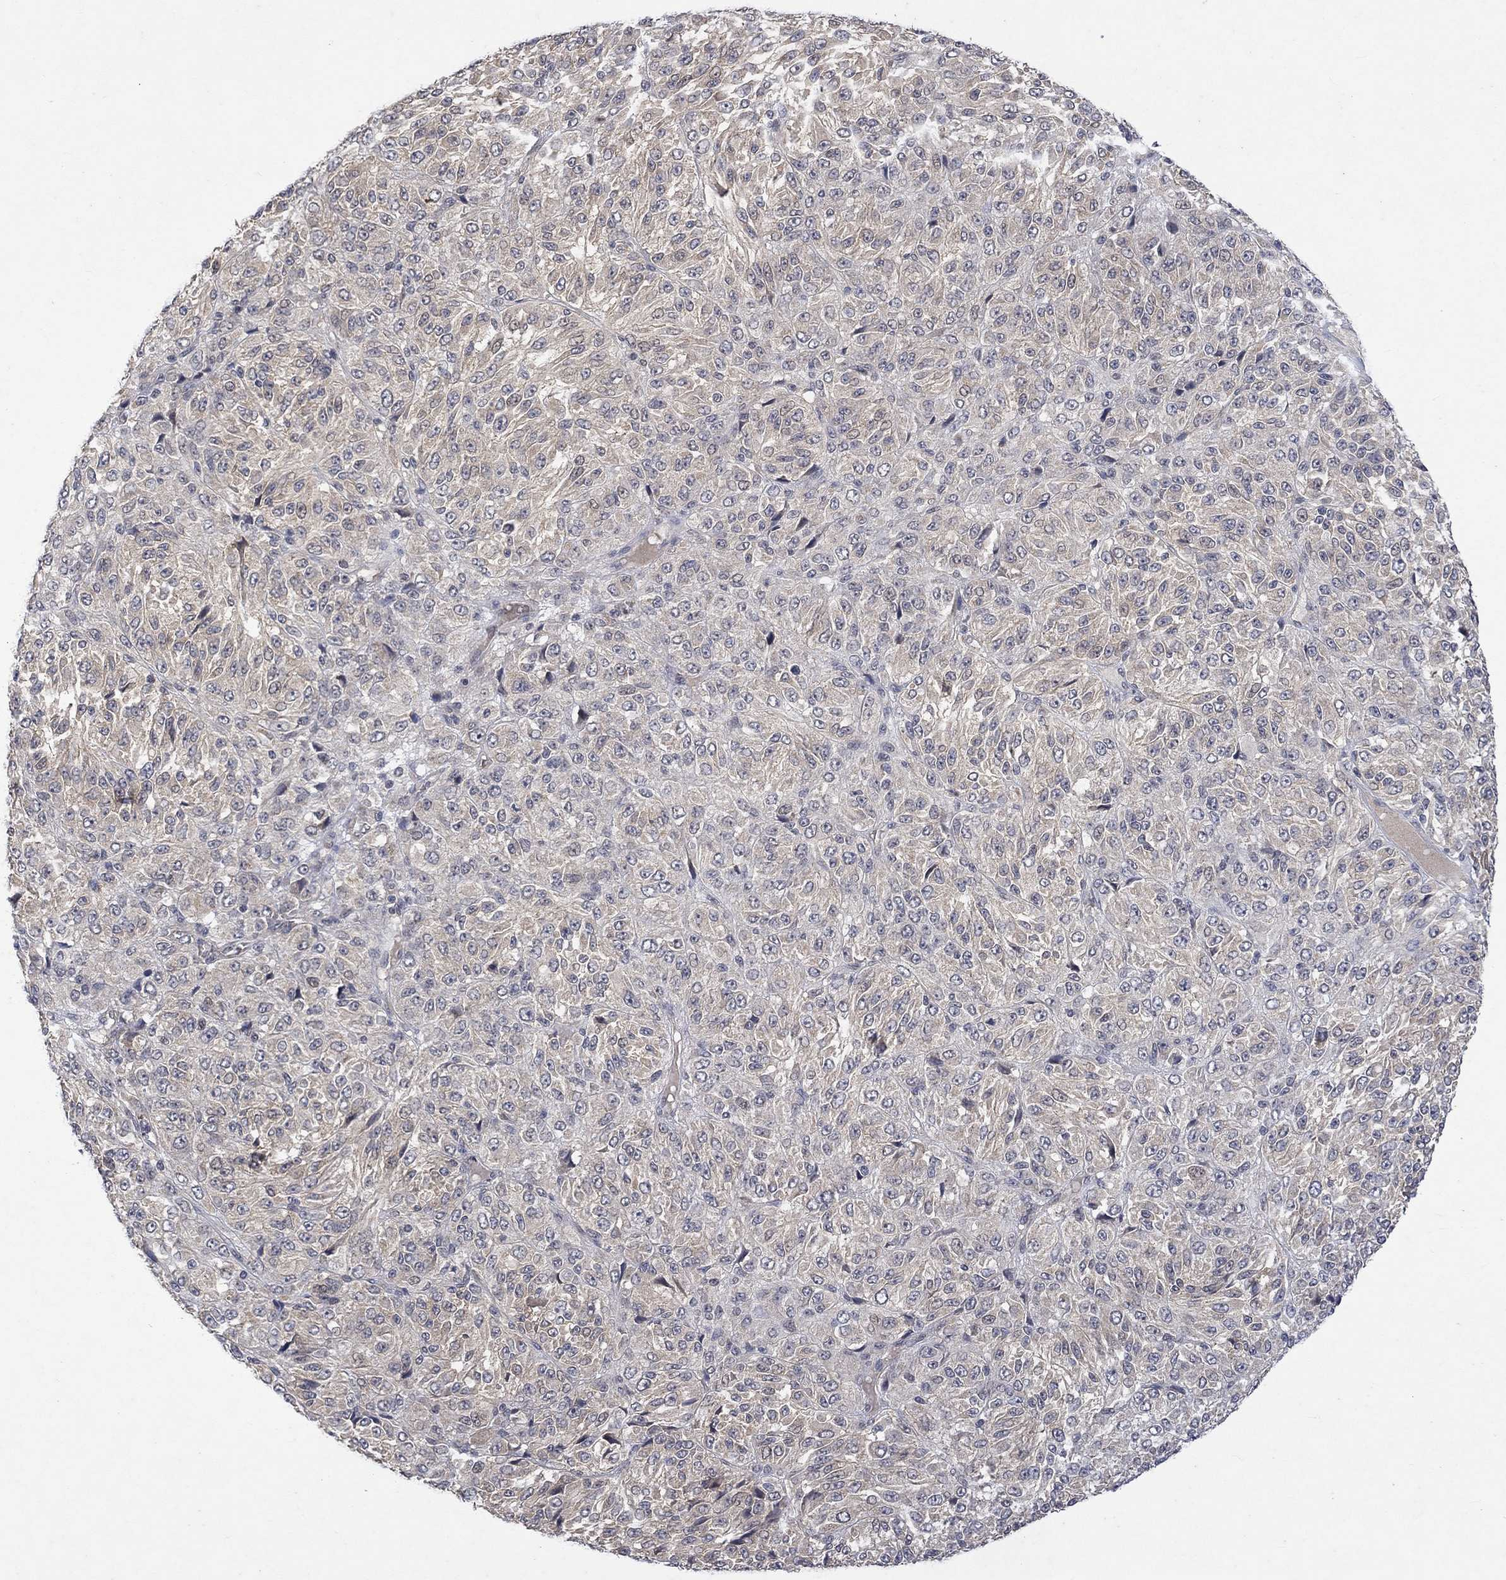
{"staining": {"intensity": "negative", "quantity": "none", "location": "none"}, "tissue": "melanoma", "cell_type": "Tumor cells", "image_type": "cancer", "snomed": [{"axis": "morphology", "description": "Malignant melanoma, Metastatic site"}, {"axis": "topography", "description": "Brain"}], "caption": "Tumor cells show no significant staining in melanoma.", "gene": "GRIN2D", "patient": {"sex": "female", "age": 56}}